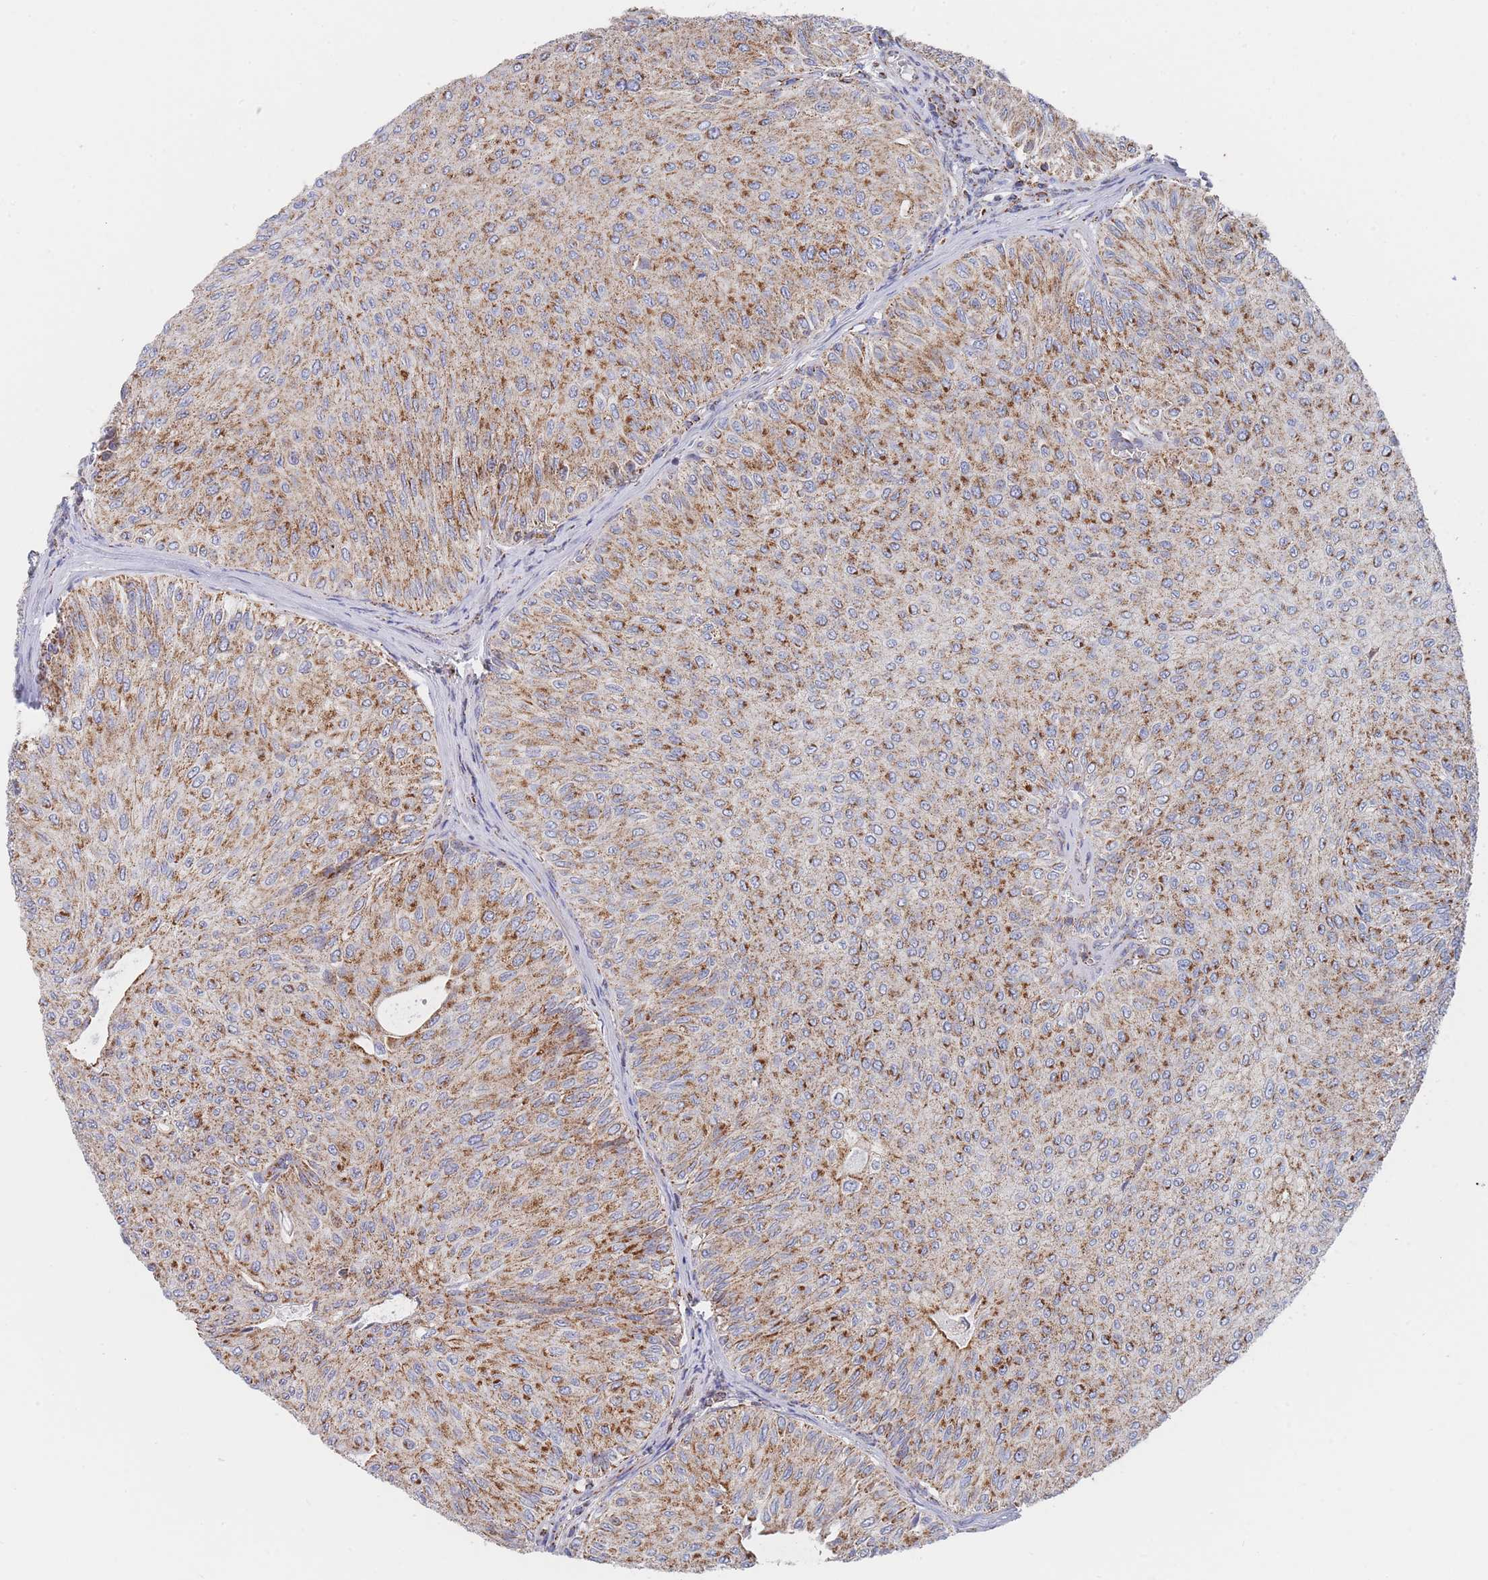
{"staining": {"intensity": "moderate", "quantity": "25%-75%", "location": "cytoplasmic/membranous"}, "tissue": "urothelial cancer", "cell_type": "Tumor cells", "image_type": "cancer", "snomed": [{"axis": "morphology", "description": "Urothelial carcinoma, NOS"}, {"axis": "topography", "description": "Urinary bladder"}], "caption": "Immunohistochemical staining of human urothelial cancer displays moderate cytoplasmic/membranous protein staining in about 25%-75% of tumor cells.", "gene": "IKZF4", "patient": {"sex": "male", "age": 59}}